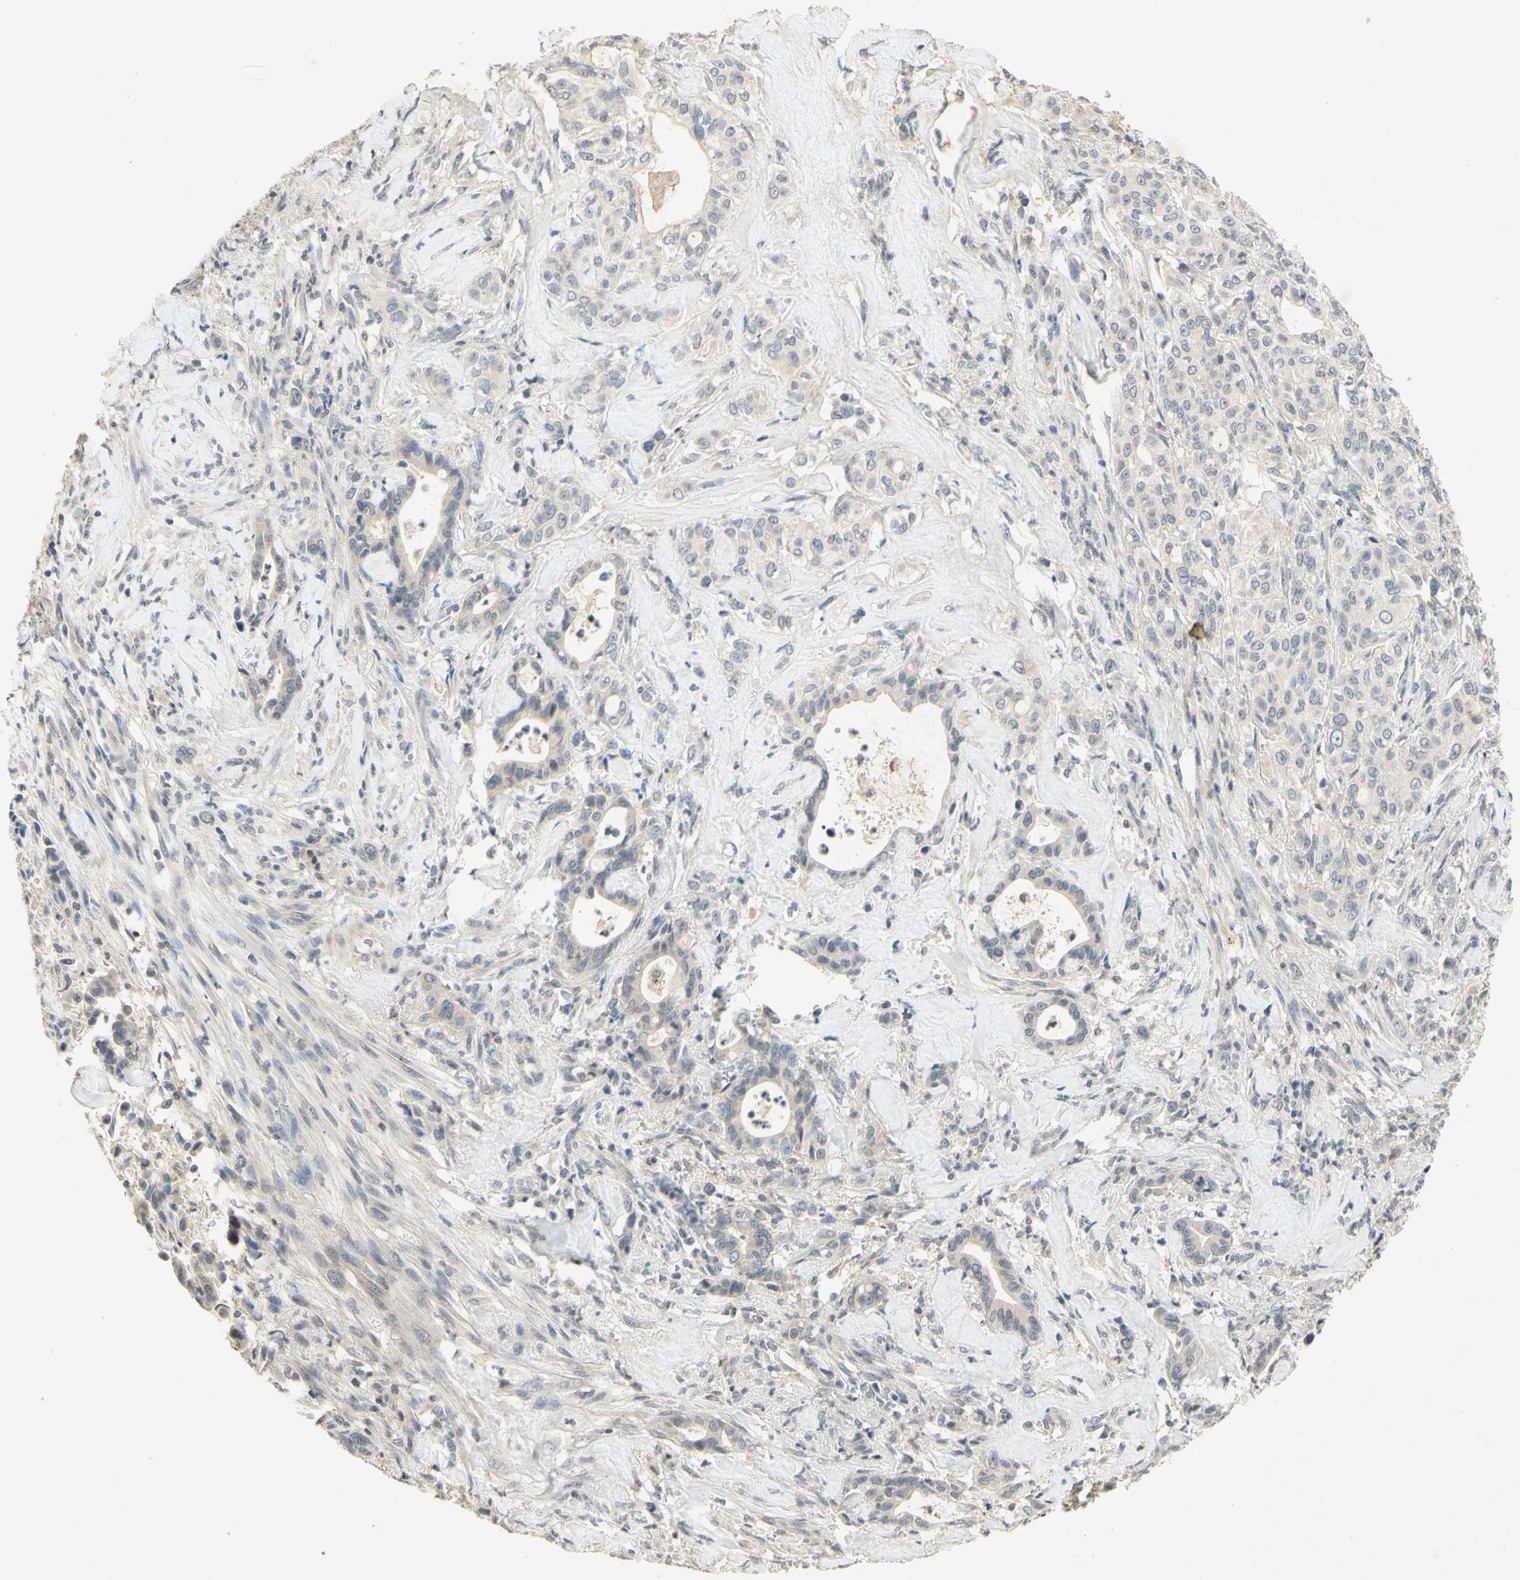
{"staining": {"intensity": "negative", "quantity": "none", "location": "none"}, "tissue": "liver cancer", "cell_type": "Tumor cells", "image_type": "cancer", "snomed": [{"axis": "morphology", "description": "Cholangiocarcinoma"}, {"axis": "topography", "description": "Liver"}], "caption": "Immunohistochemistry histopathology image of neoplastic tissue: human liver cancer (cholangiocarcinoma) stained with DAB demonstrates no significant protein positivity in tumor cells. The staining is performed using DAB (3,3'-diaminobenzidine) brown chromogen with nuclei counter-stained in using hematoxylin.", "gene": "GLI1", "patient": {"sex": "female", "age": 67}}